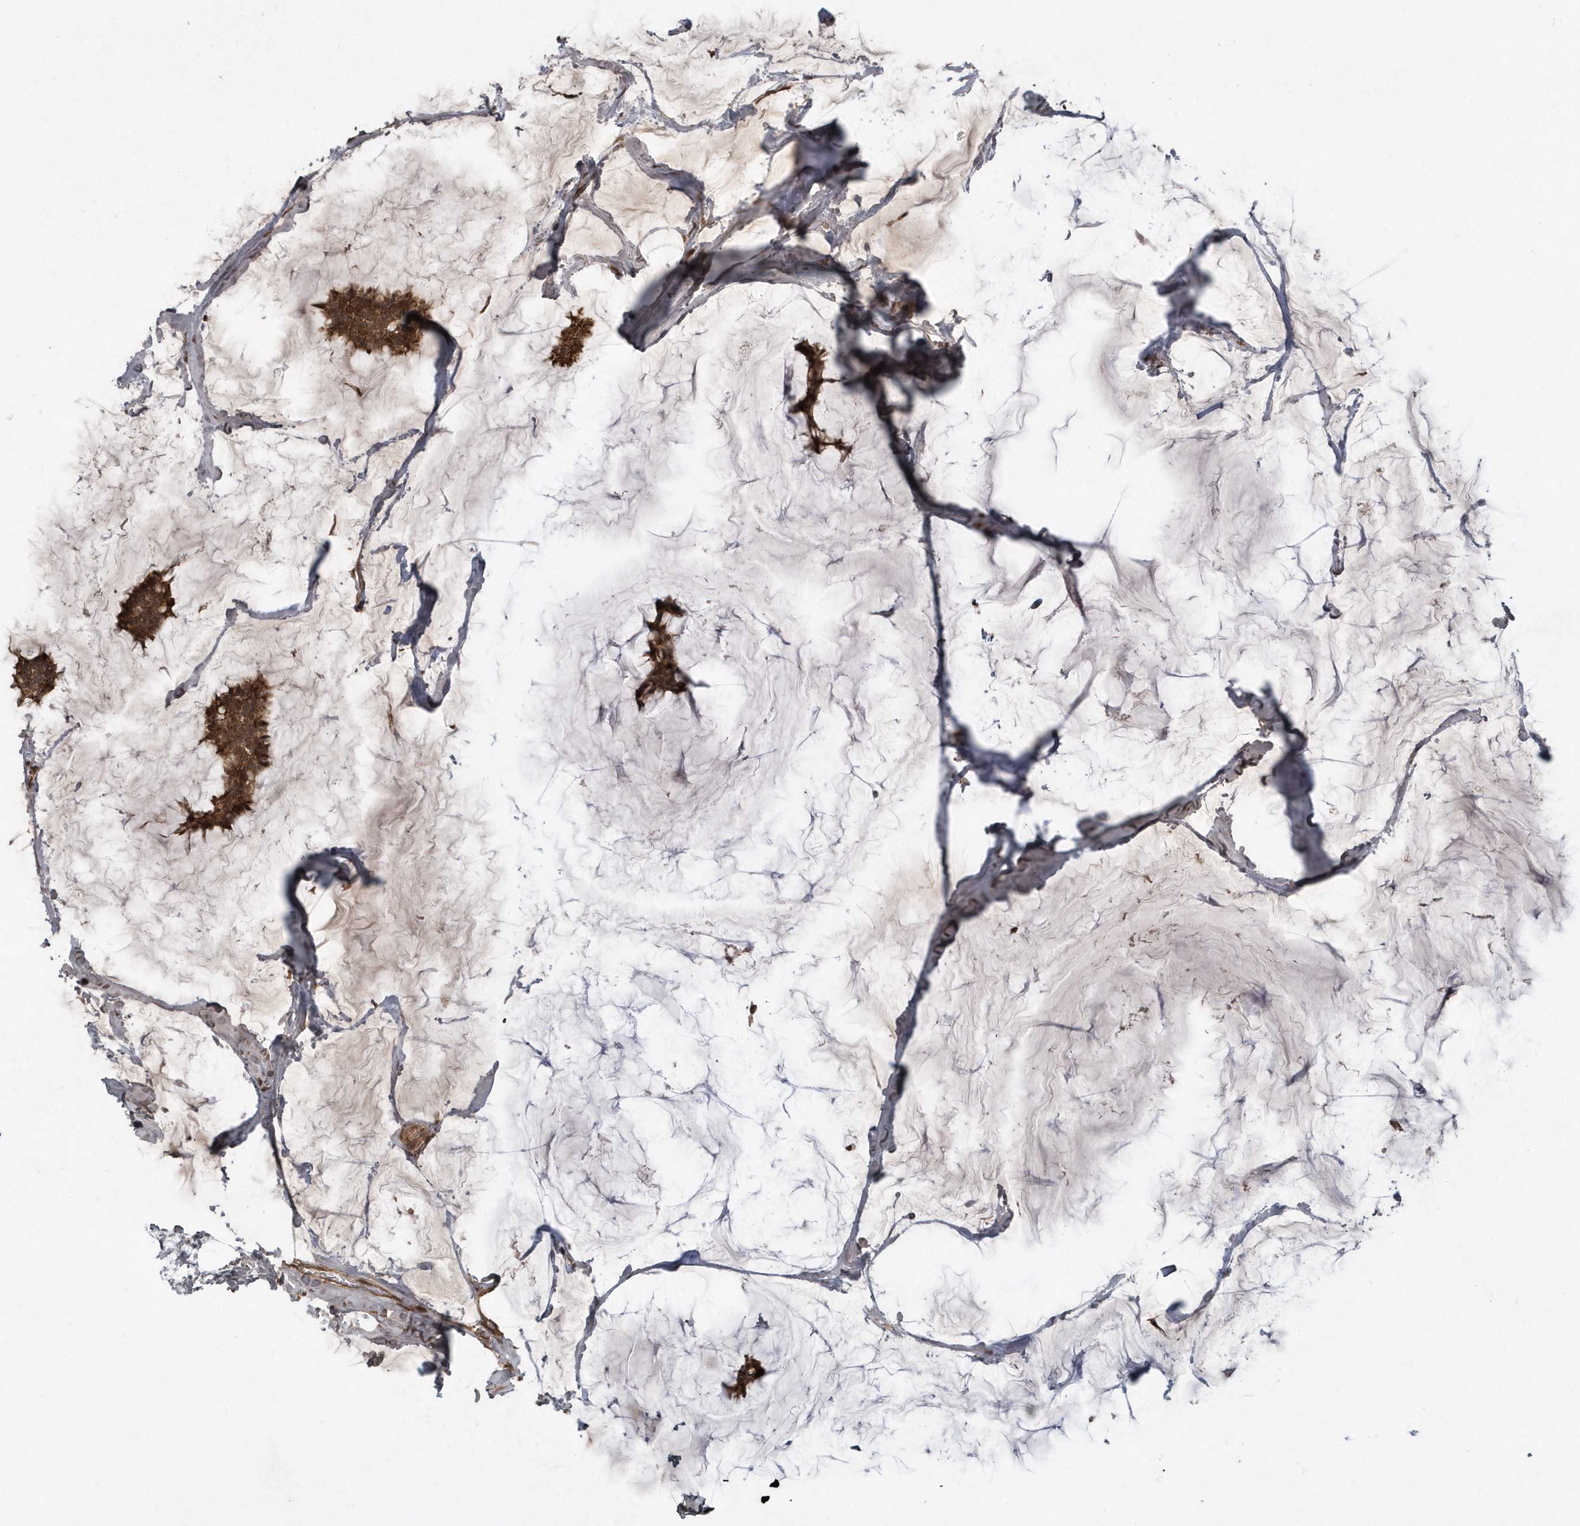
{"staining": {"intensity": "strong", "quantity": ">75%", "location": "cytoplasmic/membranous"}, "tissue": "breast cancer", "cell_type": "Tumor cells", "image_type": "cancer", "snomed": [{"axis": "morphology", "description": "Duct carcinoma"}, {"axis": "topography", "description": "Breast"}], "caption": "A high amount of strong cytoplasmic/membranous expression is present in approximately >75% of tumor cells in breast infiltrating ductal carcinoma tissue.", "gene": "LACC1", "patient": {"sex": "female", "age": 93}}